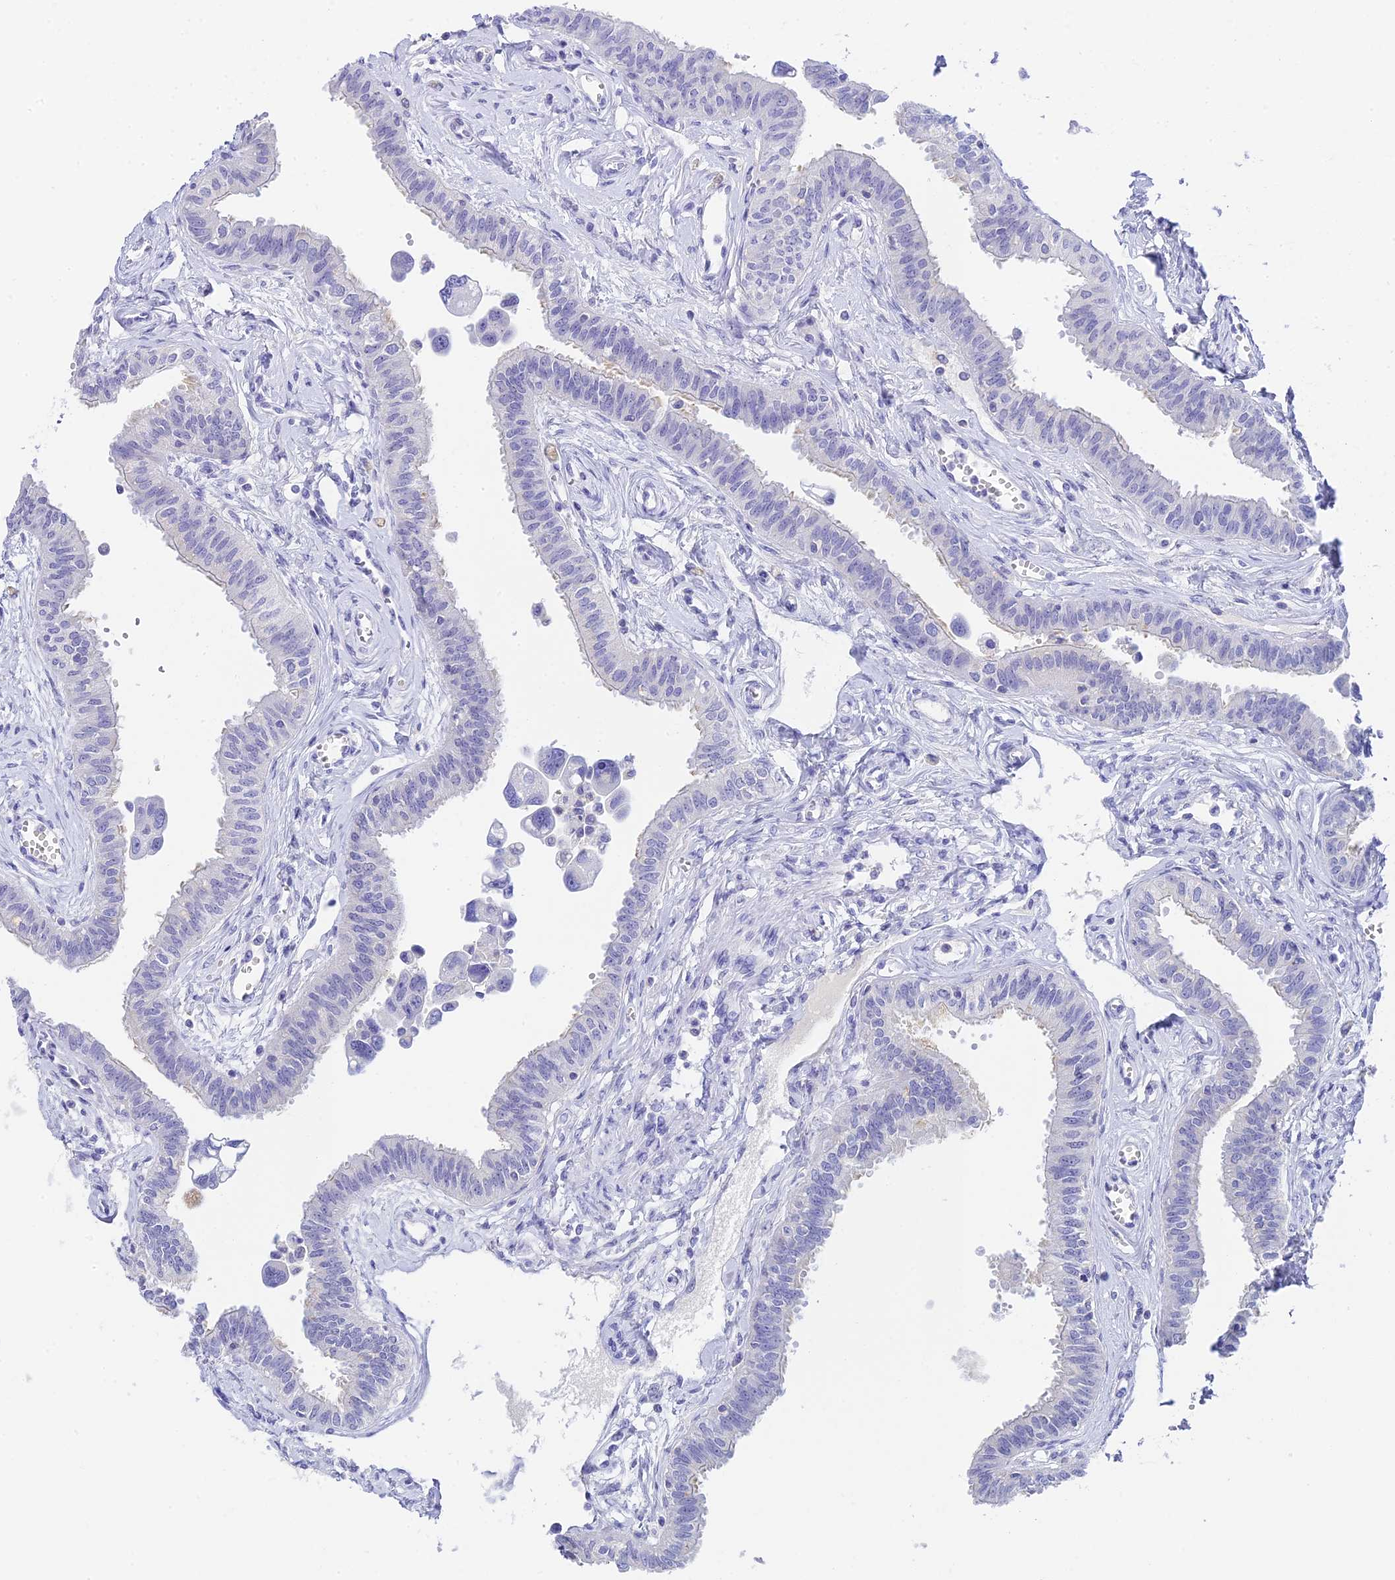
{"staining": {"intensity": "negative", "quantity": "none", "location": "none"}, "tissue": "fallopian tube", "cell_type": "Glandular cells", "image_type": "normal", "snomed": [{"axis": "morphology", "description": "Normal tissue, NOS"}, {"axis": "morphology", "description": "Carcinoma, NOS"}, {"axis": "topography", "description": "Fallopian tube"}, {"axis": "topography", "description": "Ovary"}], "caption": "Glandular cells show no significant positivity in unremarkable fallopian tube. Nuclei are stained in blue.", "gene": "C12orf29", "patient": {"sex": "female", "age": 59}}